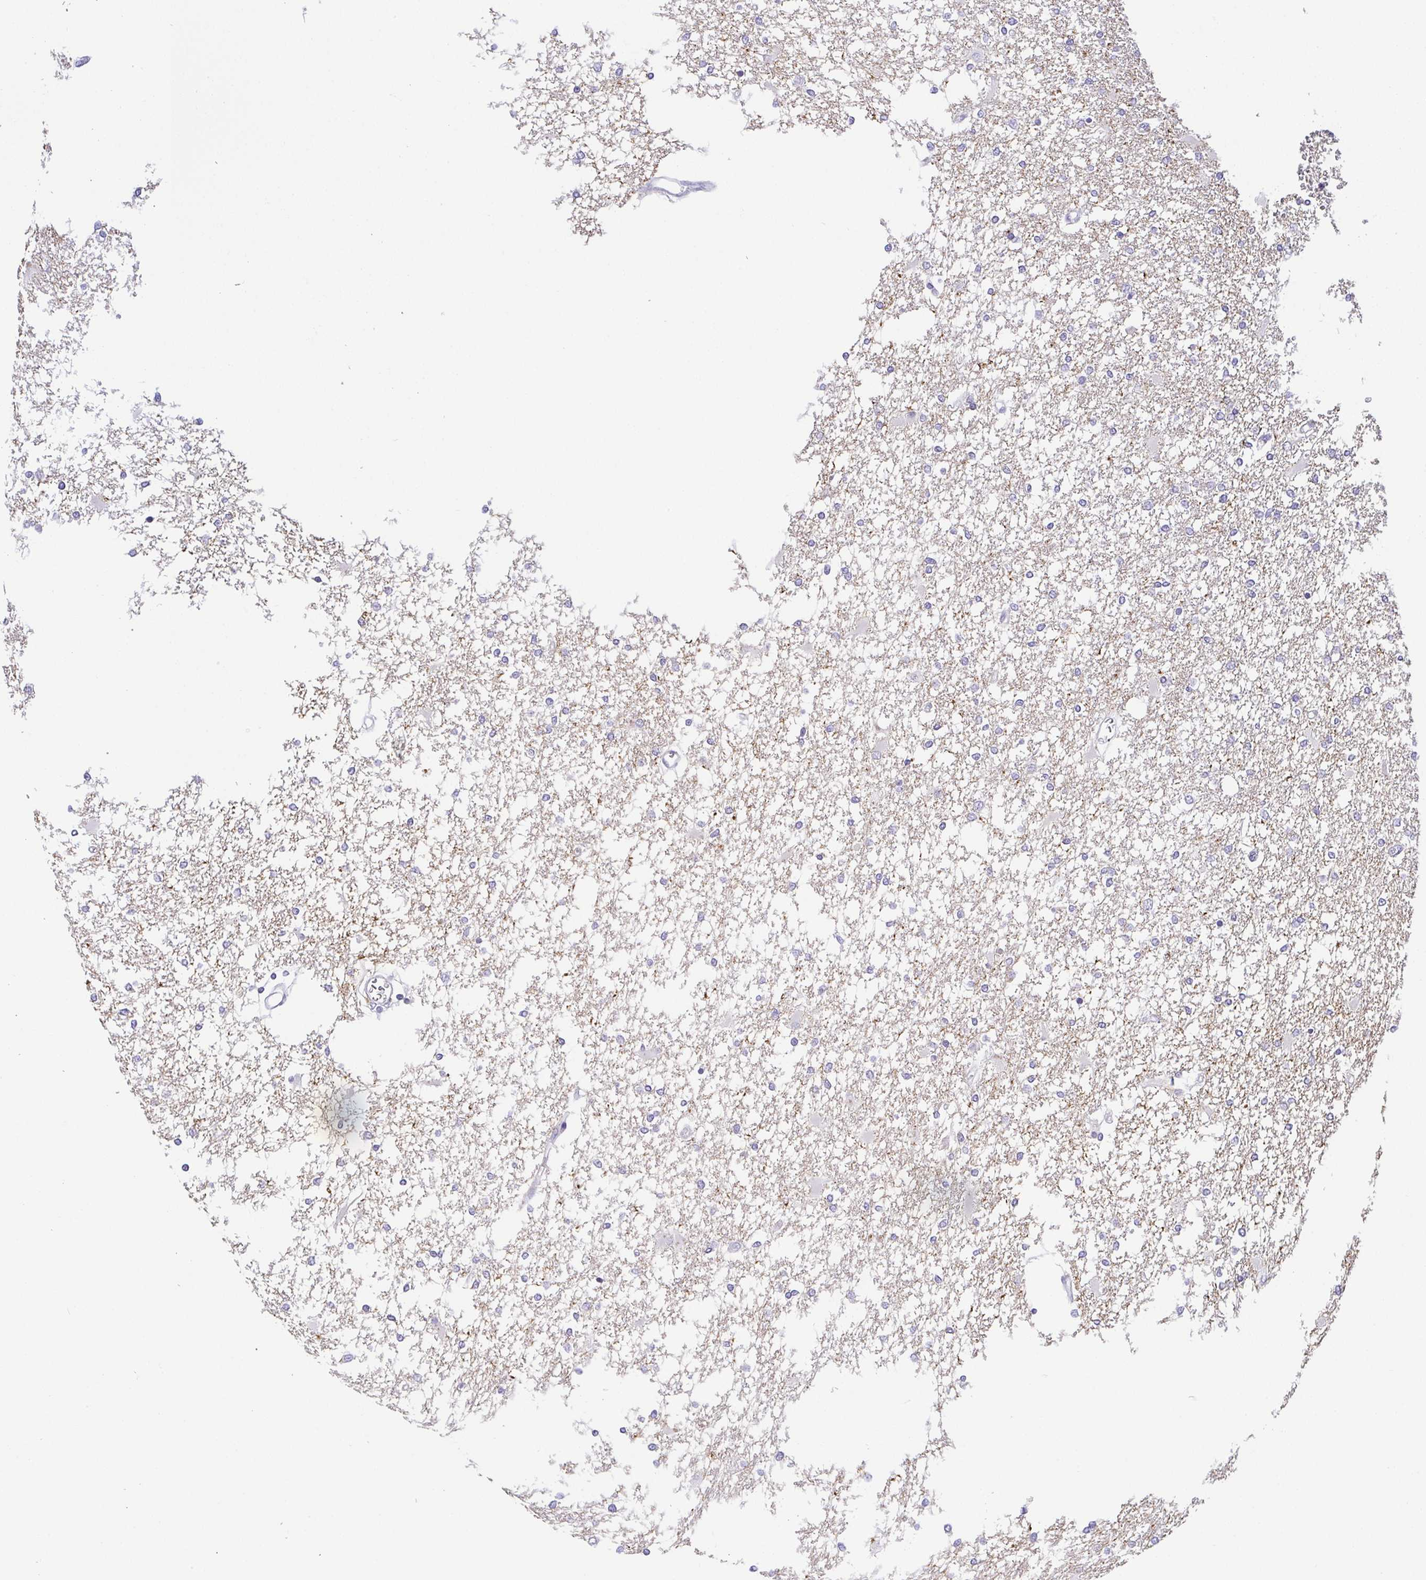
{"staining": {"intensity": "negative", "quantity": "none", "location": "none"}, "tissue": "glioma", "cell_type": "Tumor cells", "image_type": "cancer", "snomed": [{"axis": "morphology", "description": "Glioma, malignant, High grade"}, {"axis": "topography", "description": "Cerebral cortex"}], "caption": "IHC image of human malignant glioma (high-grade) stained for a protein (brown), which displays no positivity in tumor cells. Nuclei are stained in blue.", "gene": "HAPLN2", "patient": {"sex": "male", "age": 79}}